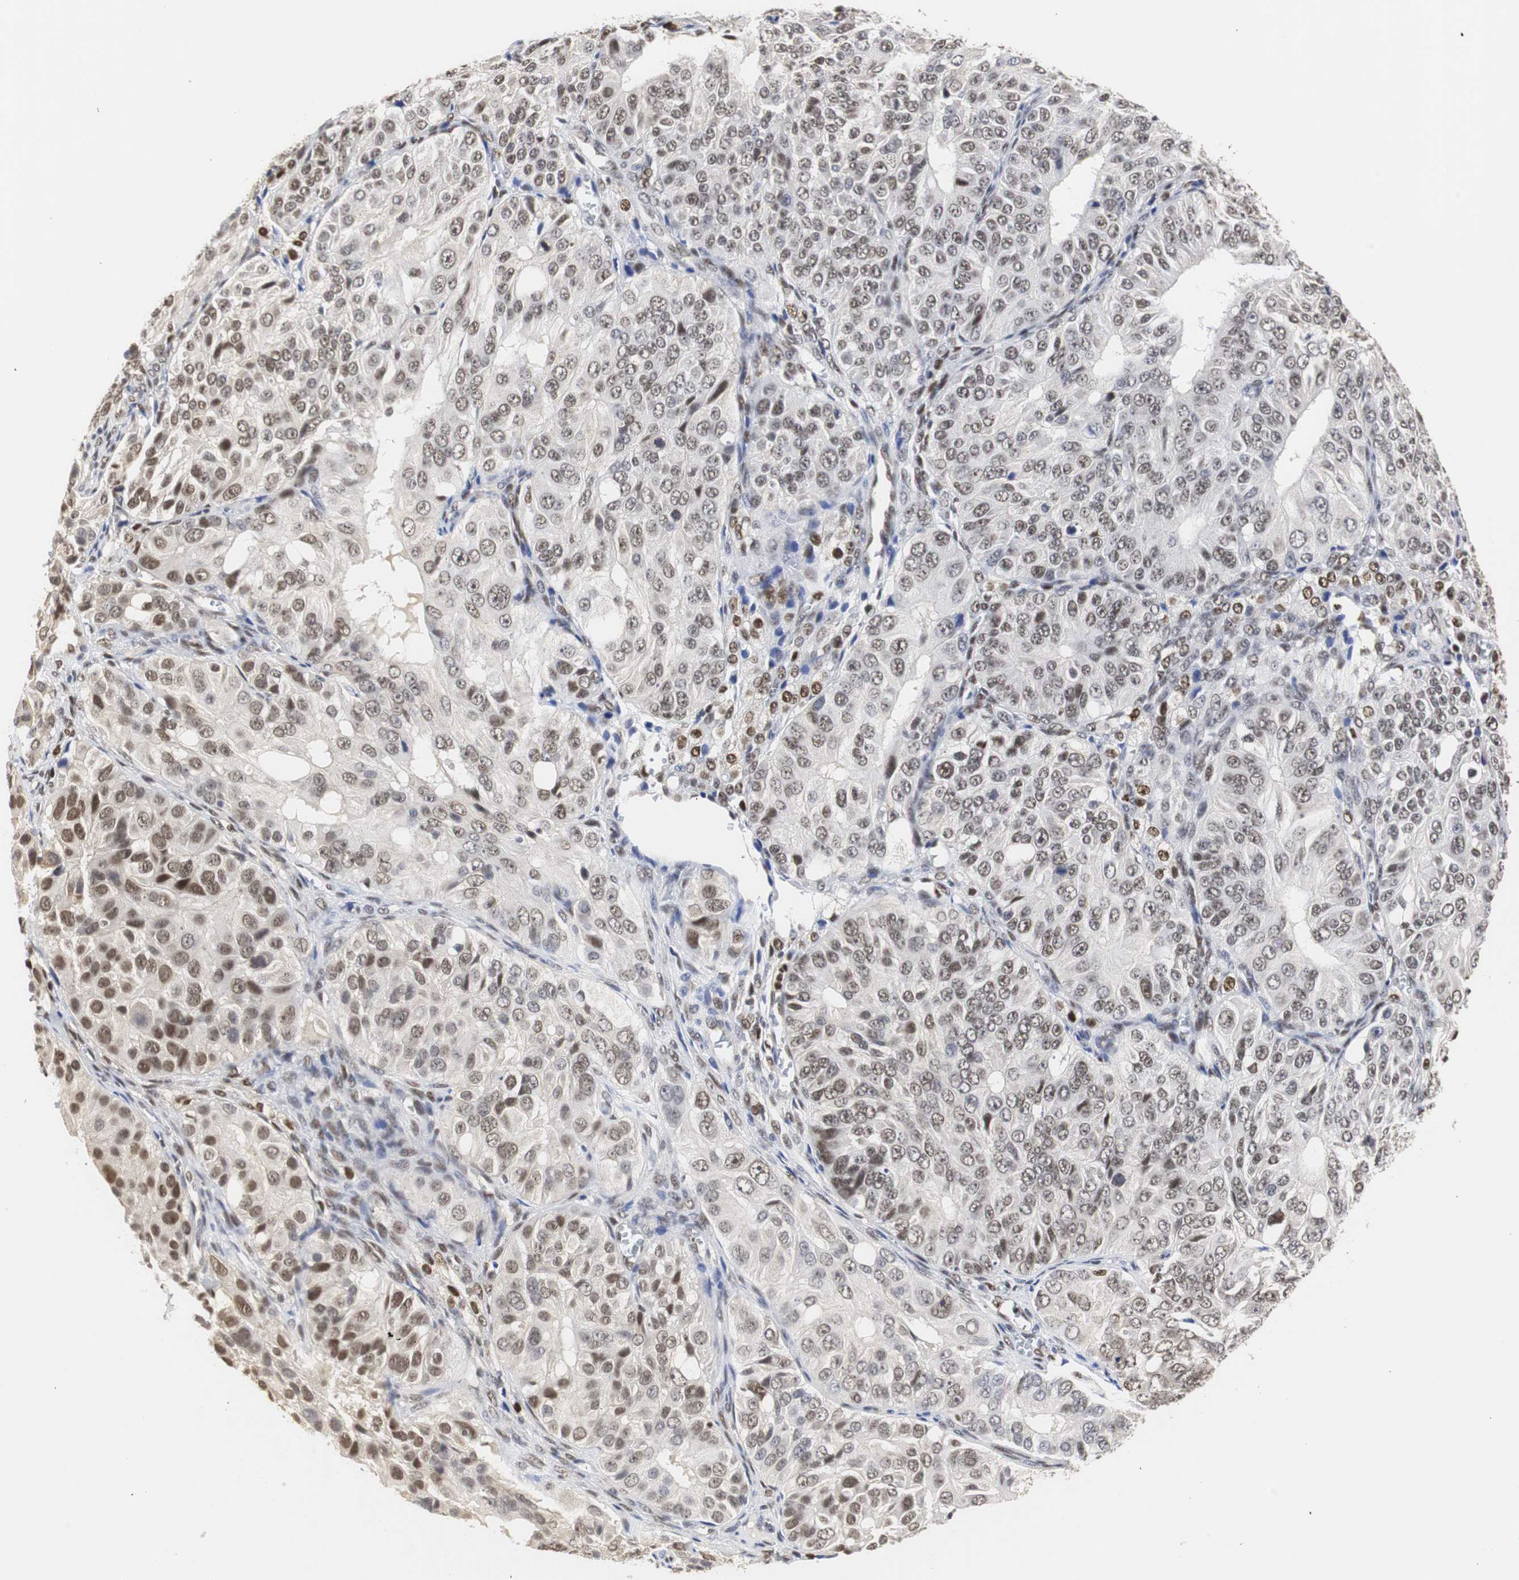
{"staining": {"intensity": "moderate", "quantity": ">75%", "location": "nuclear"}, "tissue": "ovarian cancer", "cell_type": "Tumor cells", "image_type": "cancer", "snomed": [{"axis": "morphology", "description": "Carcinoma, endometroid"}, {"axis": "topography", "description": "Ovary"}], "caption": "The image exhibits staining of ovarian cancer (endometroid carcinoma), revealing moderate nuclear protein positivity (brown color) within tumor cells.", "gene": "ZFC3H1", "patient": {"sex": "female", "age": 51}}